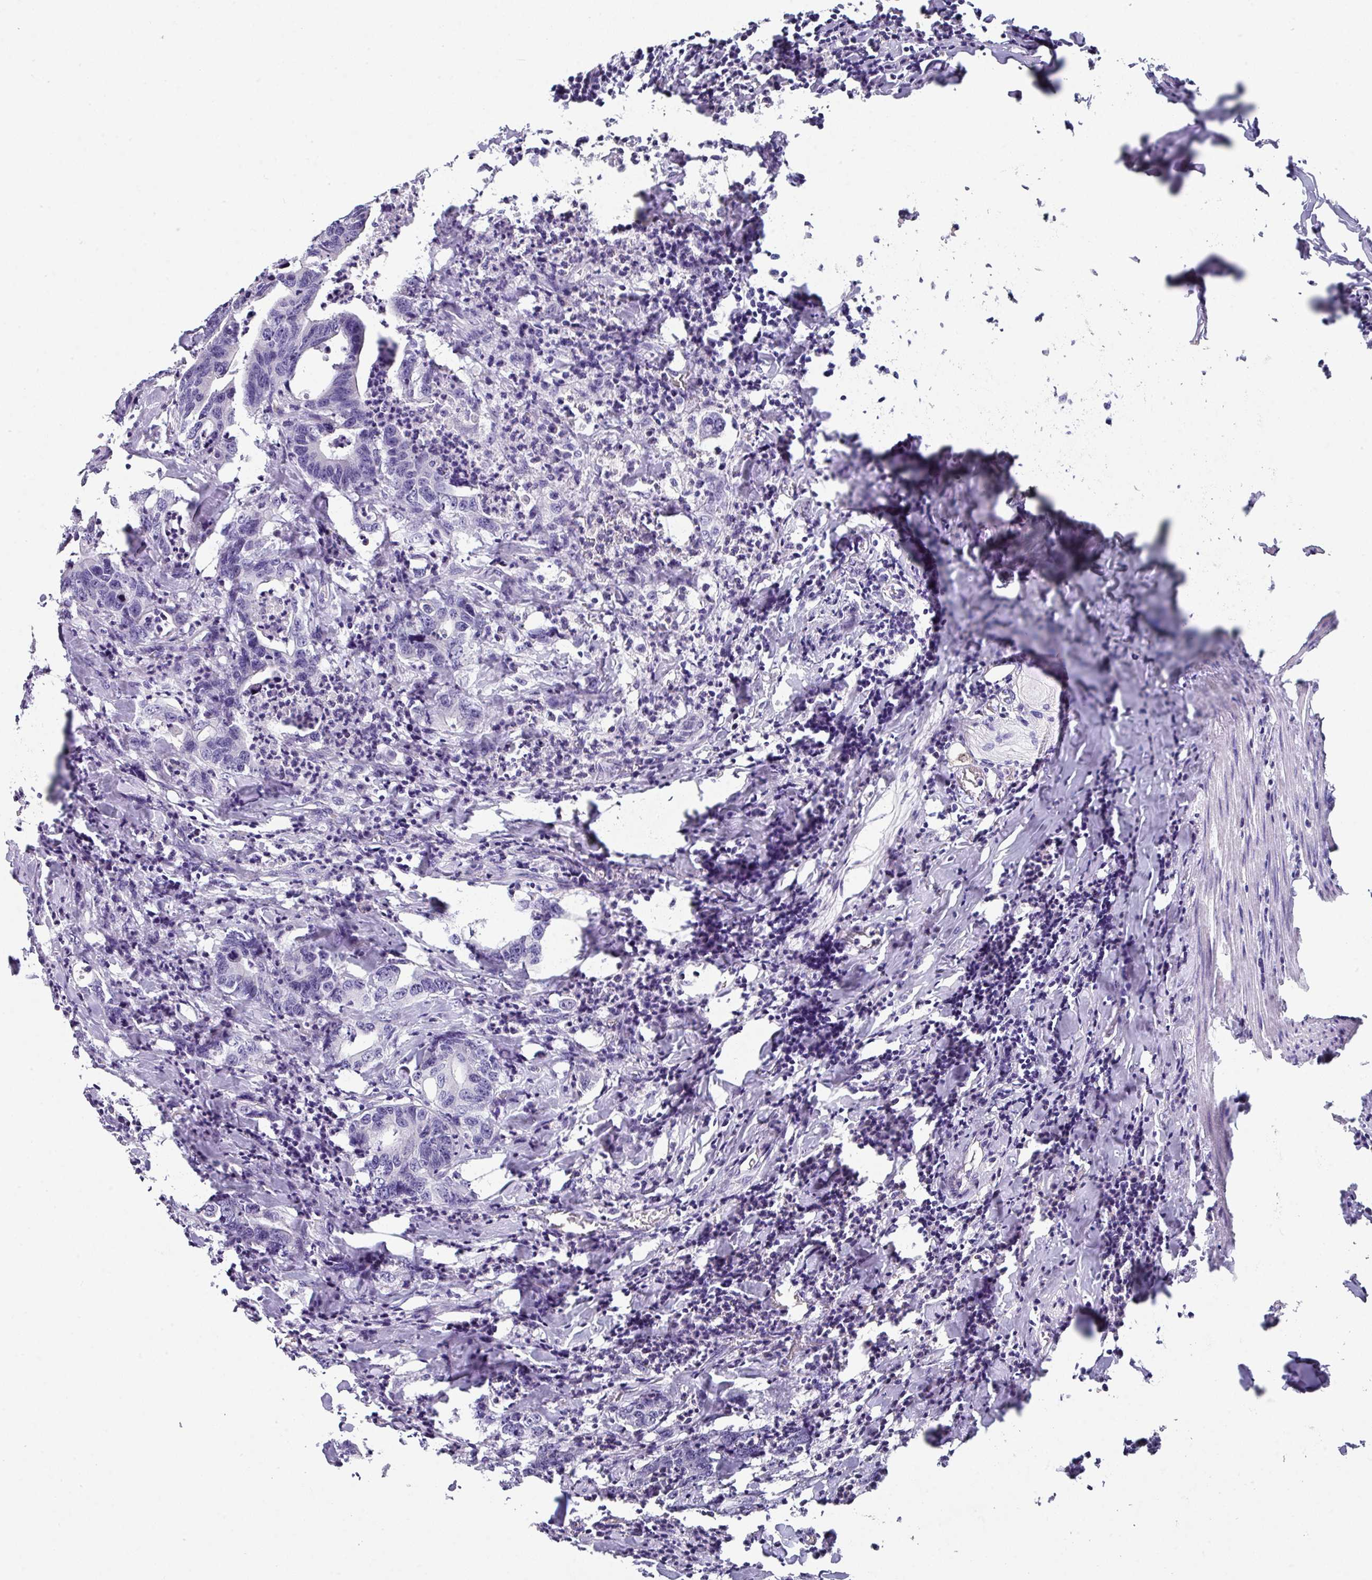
{"staining": {"intensity": "negative", "quantity": "none", "location": "none"}, "tissue": "colorectal cancer", "cell_type": "Tumor cells", "image_type": "cancer", "snomed": [{"axis": "morphology", "description": "Adenocarcinoma, NOS"}, {"axis": "topography", "description": "Colon"}], "caption": "Immunohistochemical staining of human colorectal cancer (adenocarcinoma) shows no significant positivity in tumor cells.", "gene": "DEFB115", "patient": {"sex": "female", "age": 75}}